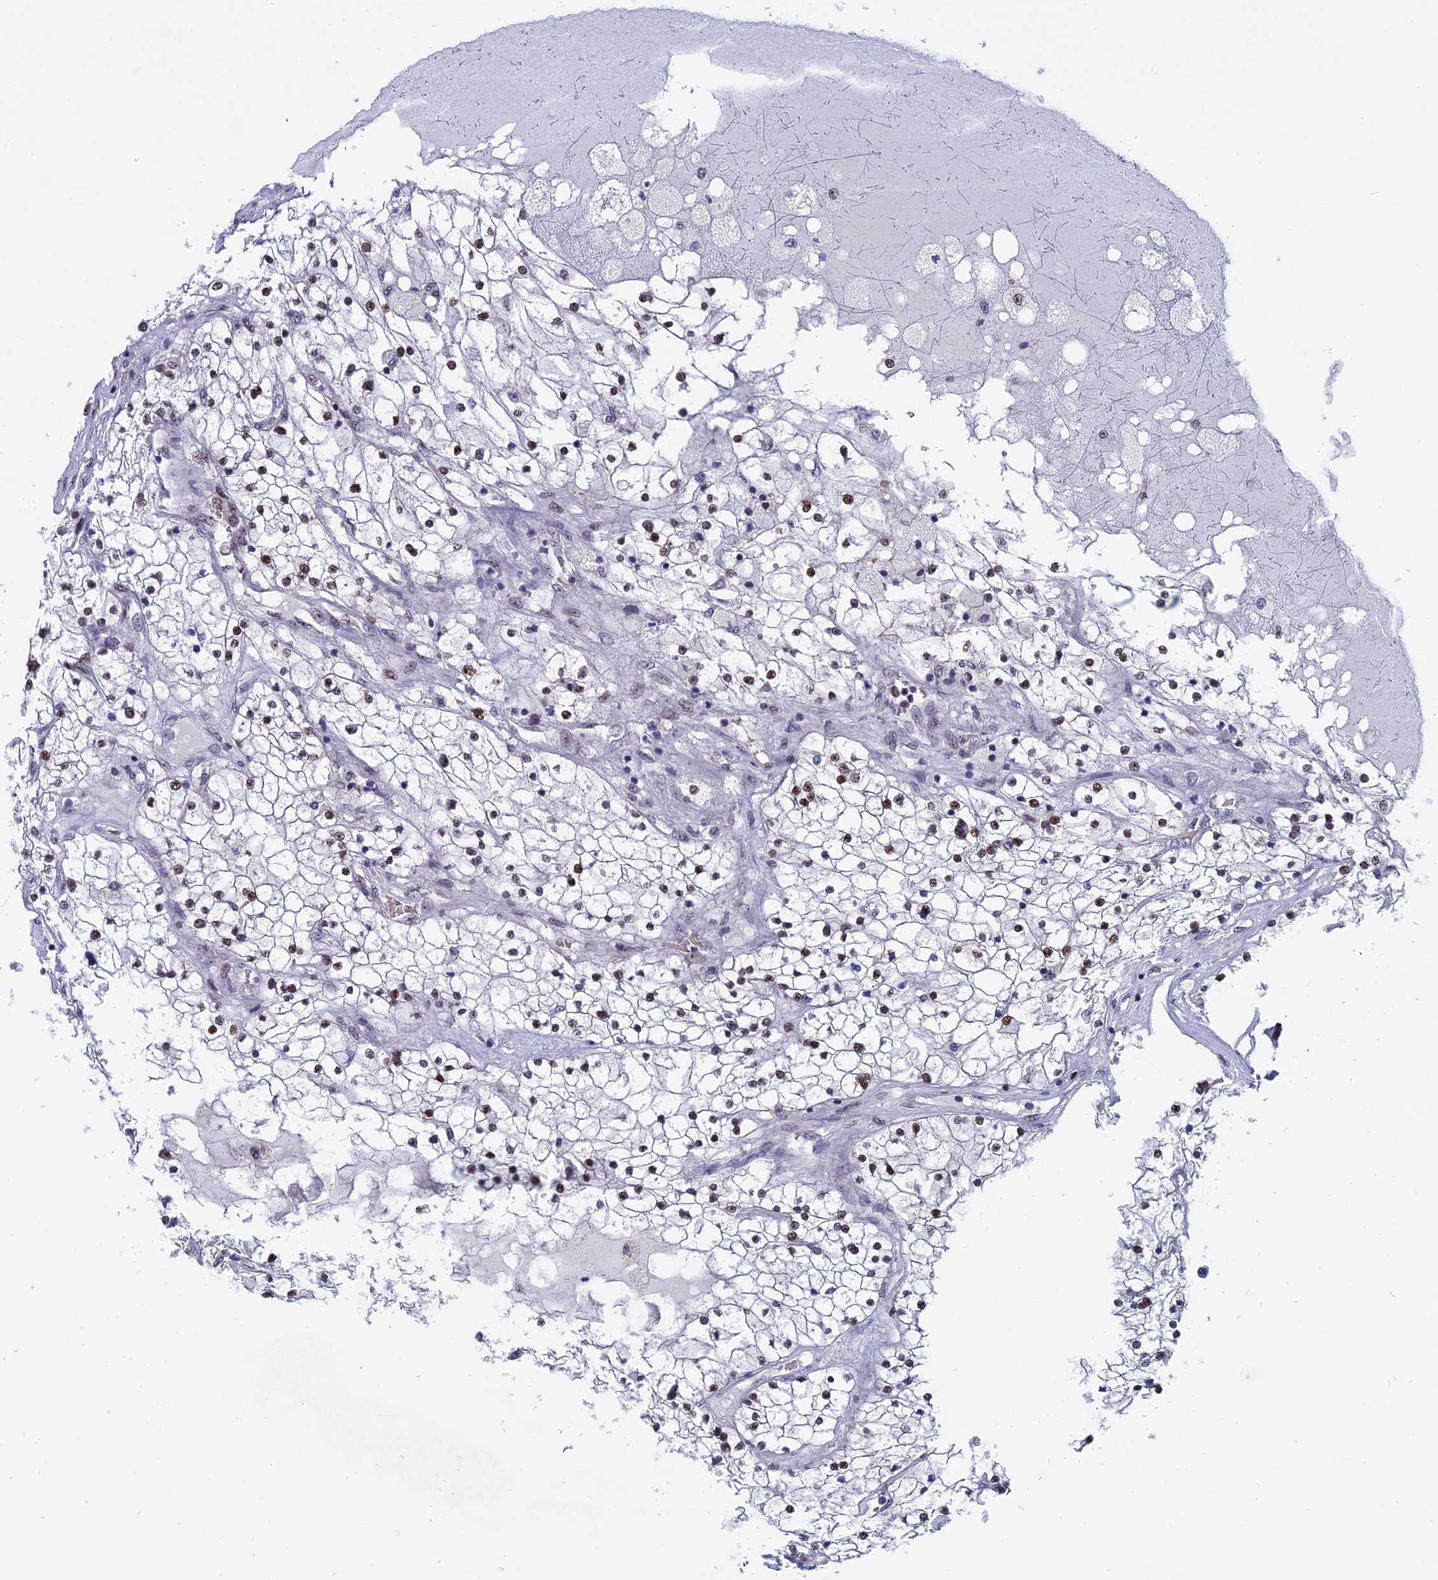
{"staining": {"intensity": "weak", "quantity": ">75%", "location": "nuclear"}, "tissue": "renal cancer", "cell_type": "Tumor cells", "image_type": "cancer", "snomed": [{"axis": "morphology", "description": "Normal tissue, NOS"}, {"axis": "morphology", "description": "Adenocarcinoma, NOS"}, {"axis": "topography", "description": "Kidney"}], "caption": "Tumor cells show low levels of weak nuclear staining in approximately >75% of cells in human renal adenocarcinoma.", "gene": "CCDC86", "patient": {"sex": "male", "age": 68}}